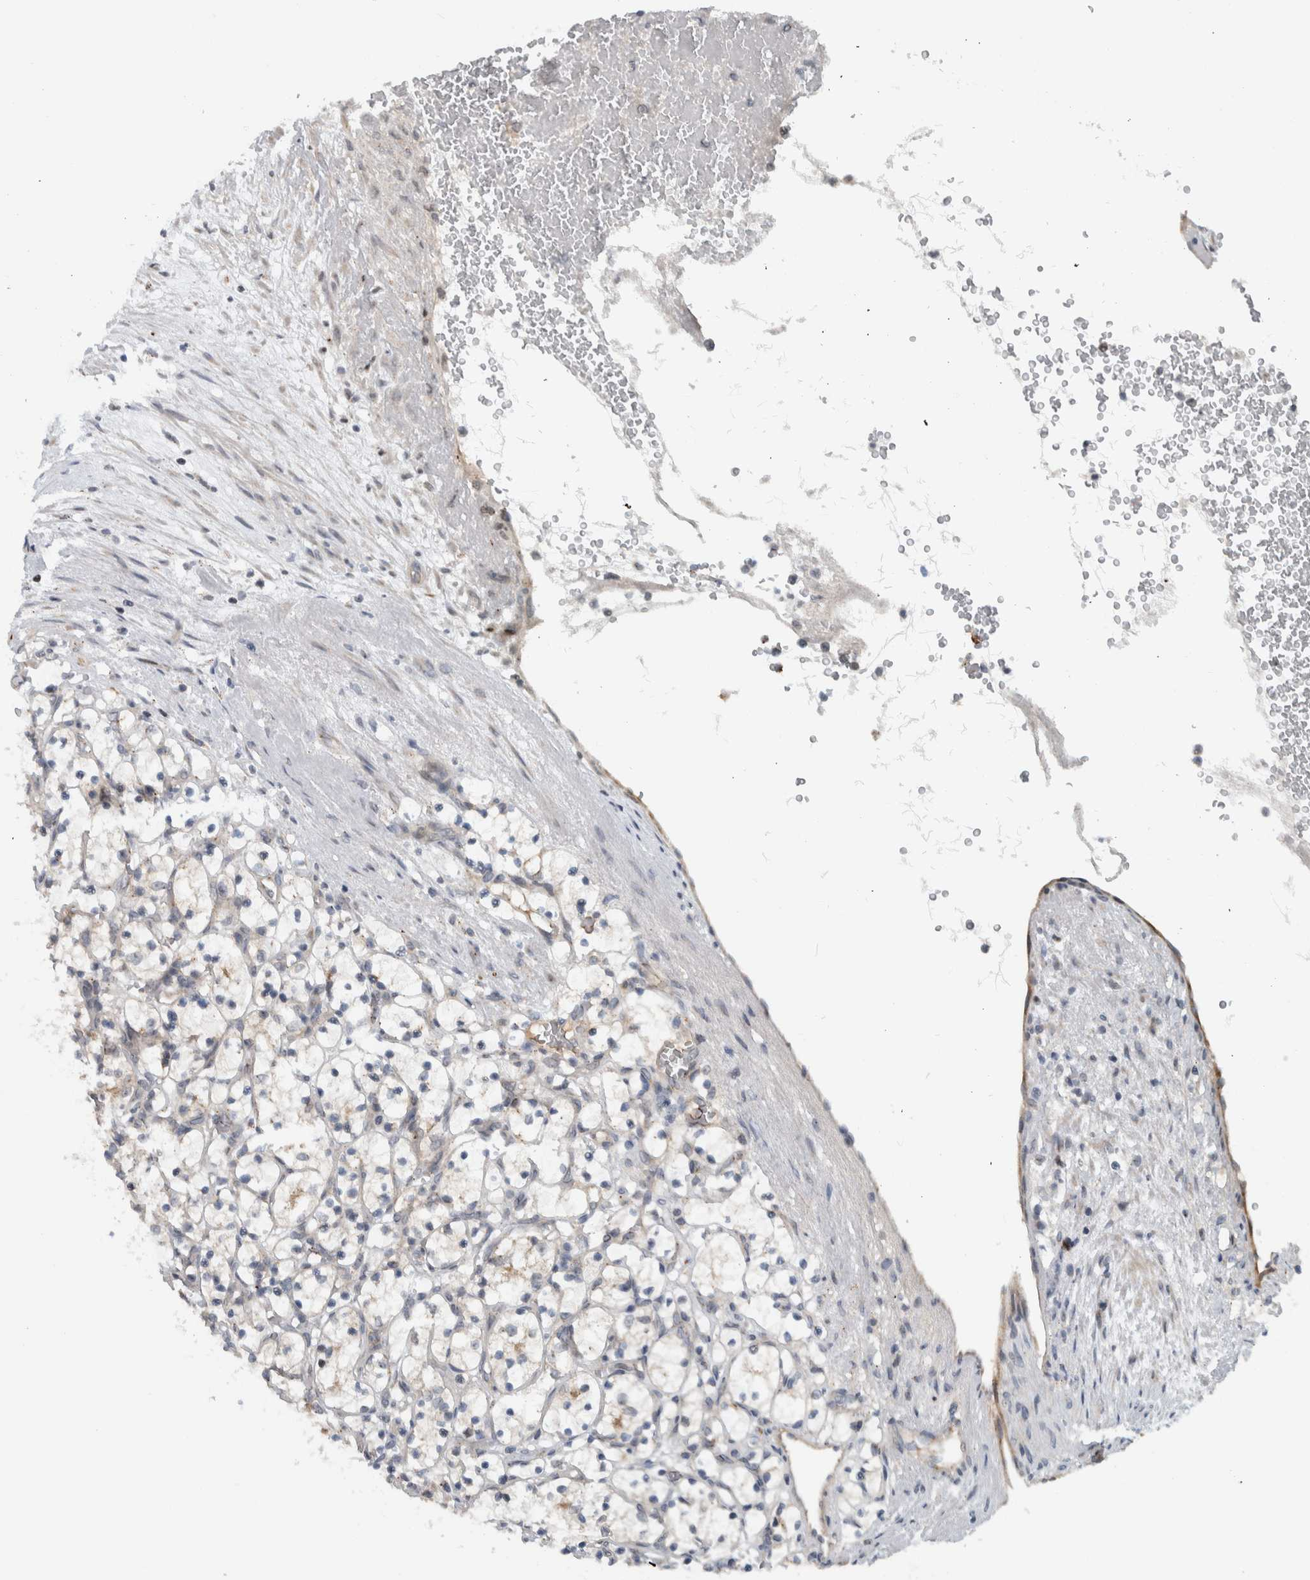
{"staining": {"intensity": "weak", "quantity": "<25%", "location": "cytoplasmic/membranous"}, "tissue": "renal cancer", "cell_type": "Tumor cells", "image_type": "cancer", "snomed": [{"axis": "morphology", "description": "Adenocarcinoma, NOS"}, {"axis": "topography", "description": "Kidney"}], "caption": "High power microscopy micrograph of an immunohistochemistry histopathology image of renal cancer, revealing no significant expression in tumor cells.", "gene": "MSL1", "patient": {"sex": "female", "age": 69}}